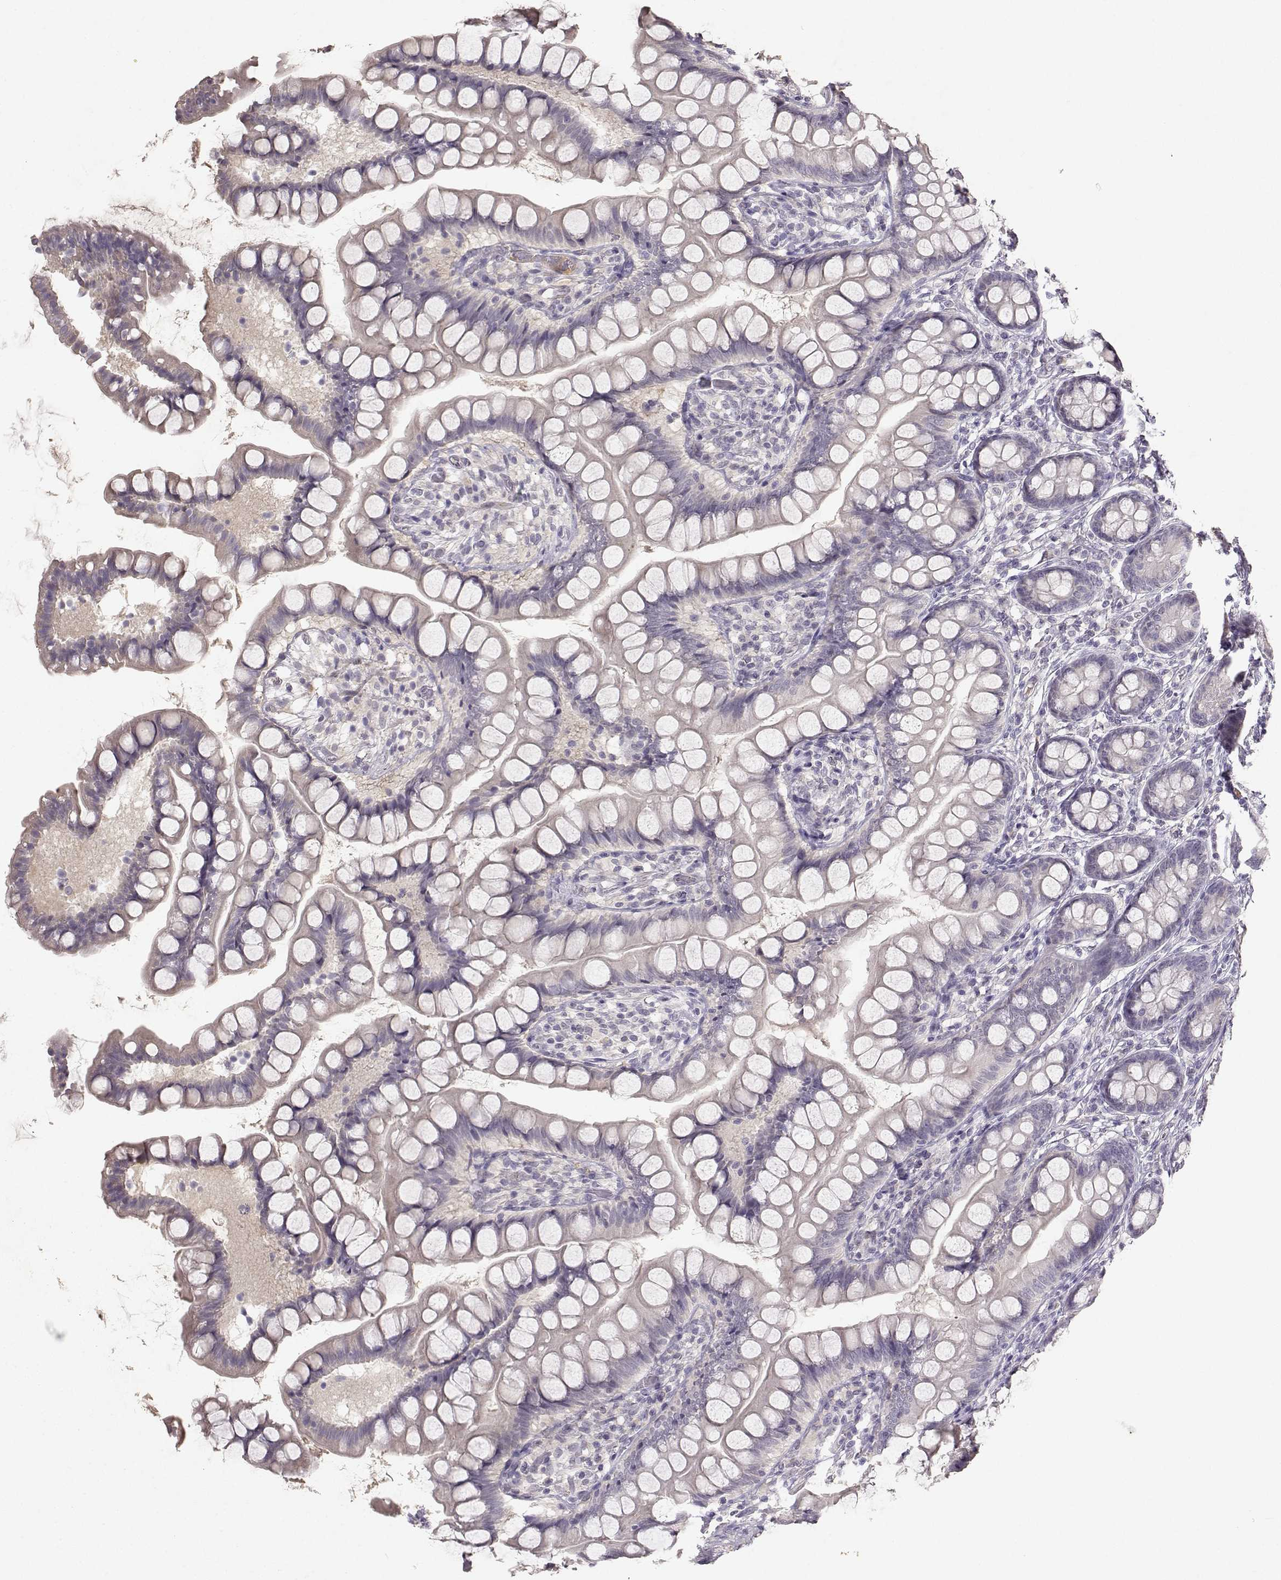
{"staining": {"intensity": "negative", "quantity": "none", "location": "none"}, "tissue": "small intestine", "cell_type": "Glandular cells", "image_type": "normal", "snomed": [{"axis": "morphology", "description": "Normal tissue, NOS"}, {"axis": "topography", "description": "Small intestine"}], "caption": "IHC micrograph of normal small intestine: human small intestine stained with DAB reveals no significant protein positivity in glandular cells. The staining was performed using DAB to visualize the protein expression in brown, while the nuclei were stained in blue with hematoxylin (Magnification: 20x).", "gene": "TACR1", "patient": {"sex": "male", "age": 70}}